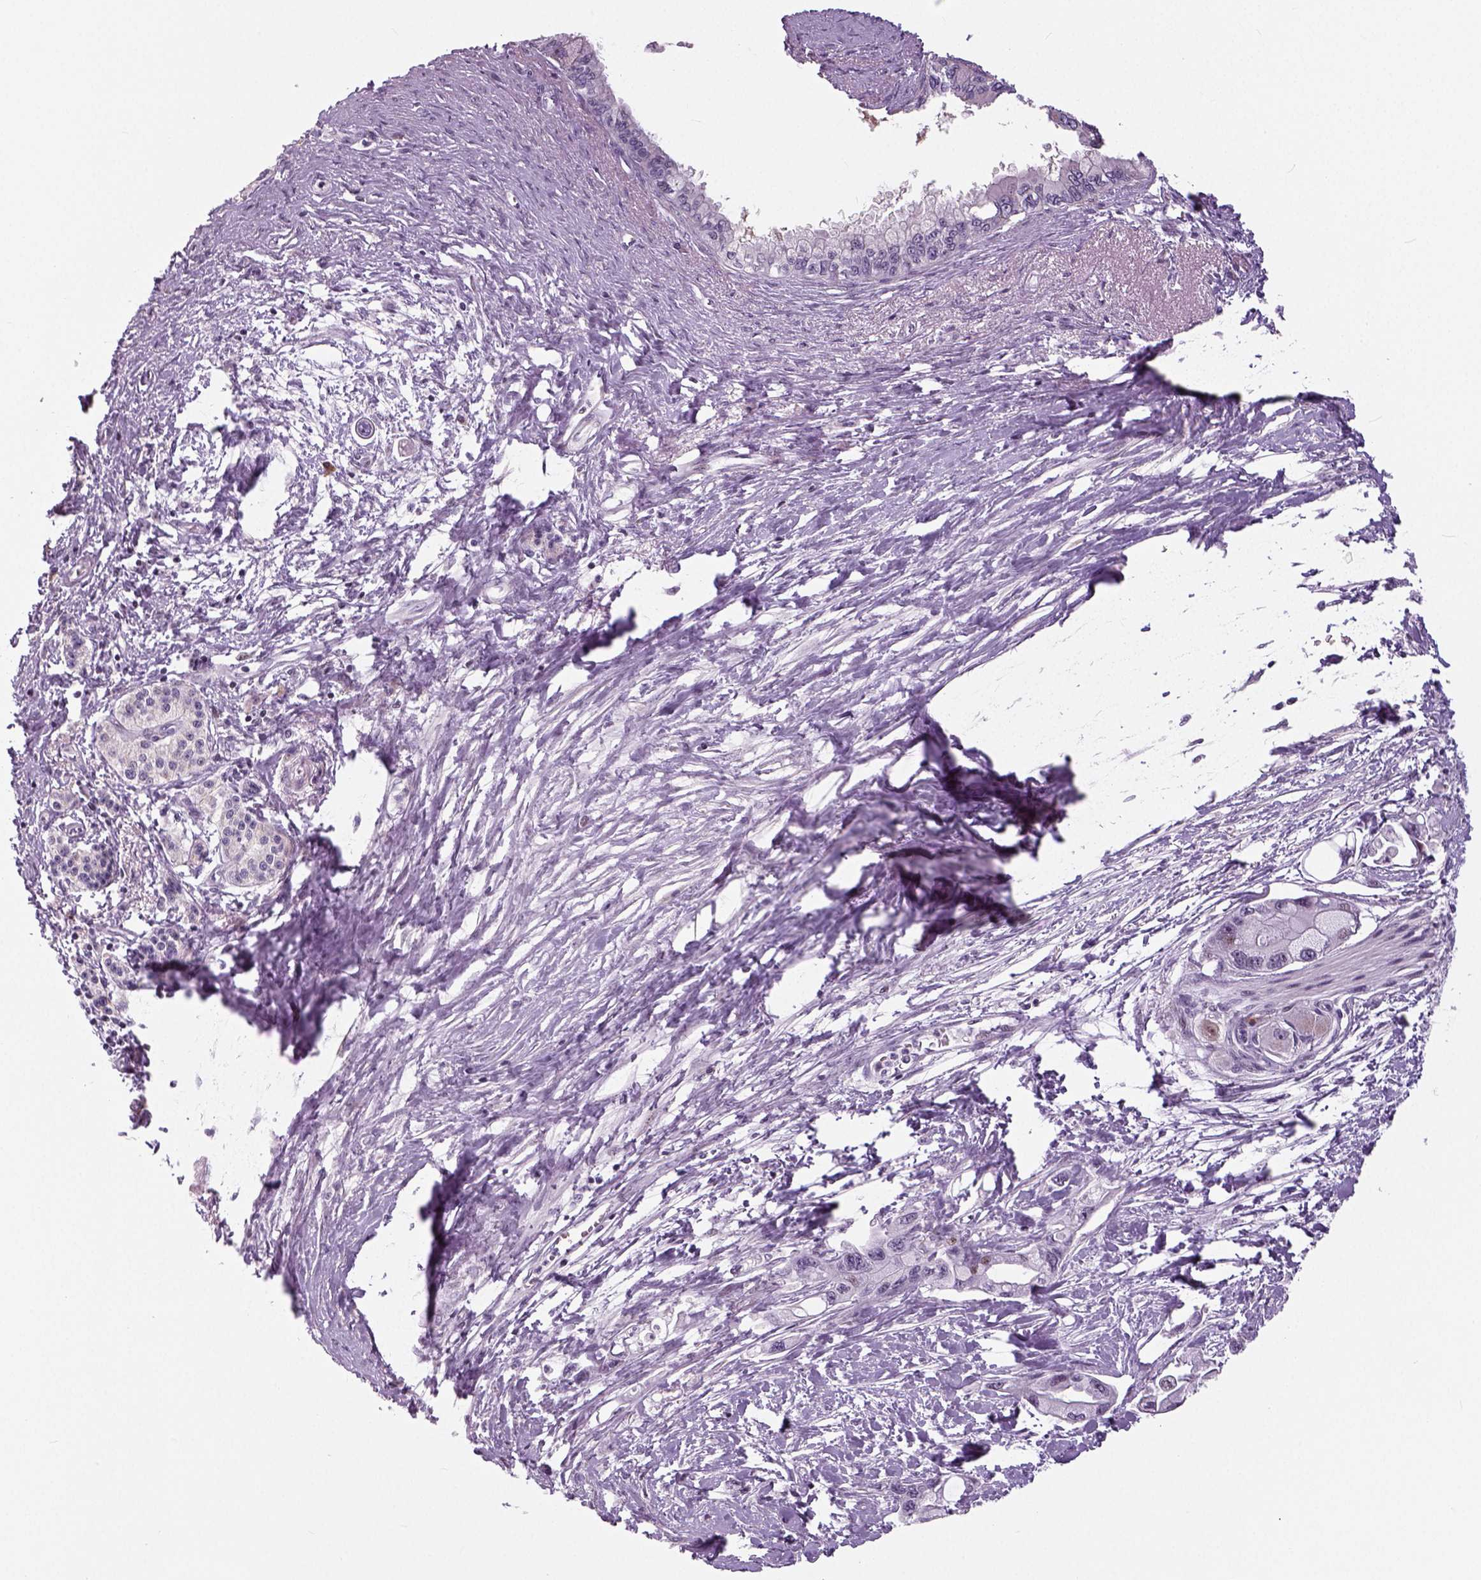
{"staining": {"intensity": "negative", "quantity": "none", "location": "none"}, "tissue": "pancreatic cancer", "cell_type": "Tumor cells", "image_type": "cancer", "snomed": [{"axis": "morphology", "description": "Adenocarcinoma, NOS"}, {"axis": "topography", "description": "Pancreas"}], "caption": "DAB (3,3'-diaminobenzidine) immunohistochemical staining of human pancreatic cancer (adenocarcinoma) demonstrates no significant expression in tumor cells.", "gene": "NECAB1", "patient": {"sex": "male", "age": 61}}